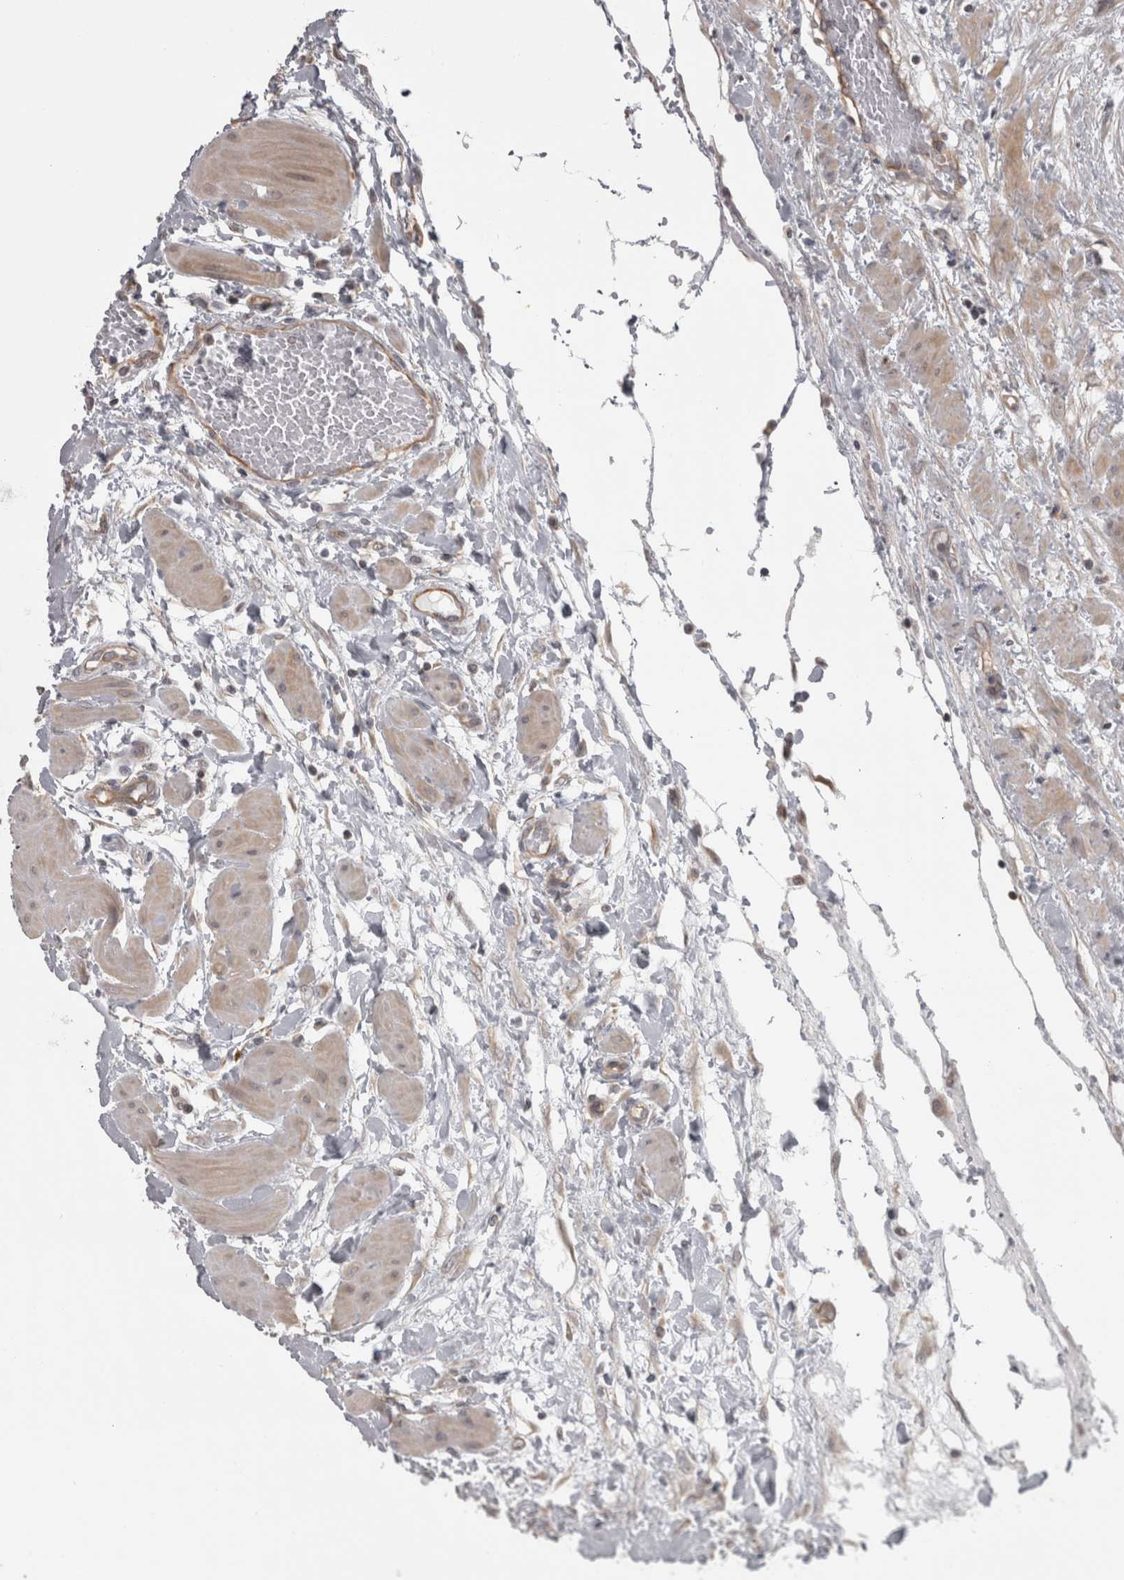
{"staining": {"intensity": "weak", "quantity": "25%-75%", "location": "cytoplasmic/membranous"}, "tissue": "fallopian tube", "cell_type": "Glandular cells", "image_type": "normal", "snomed": [{"axis": "morphology", "description": "Normal tissue, NOS"}, {"axis": "topography", "description": "Fallopian tube"}, {"axis": "topography", "description": "Placenta"}], "caption": "The histopathology image exhibits staining of normal fallopian tube, revealing weak cytoplasmic/membranous protein staining (brown color) within glandular cells.", "gene": "PPP1R12B", "patient": {"sex": "female", "age": 32}}